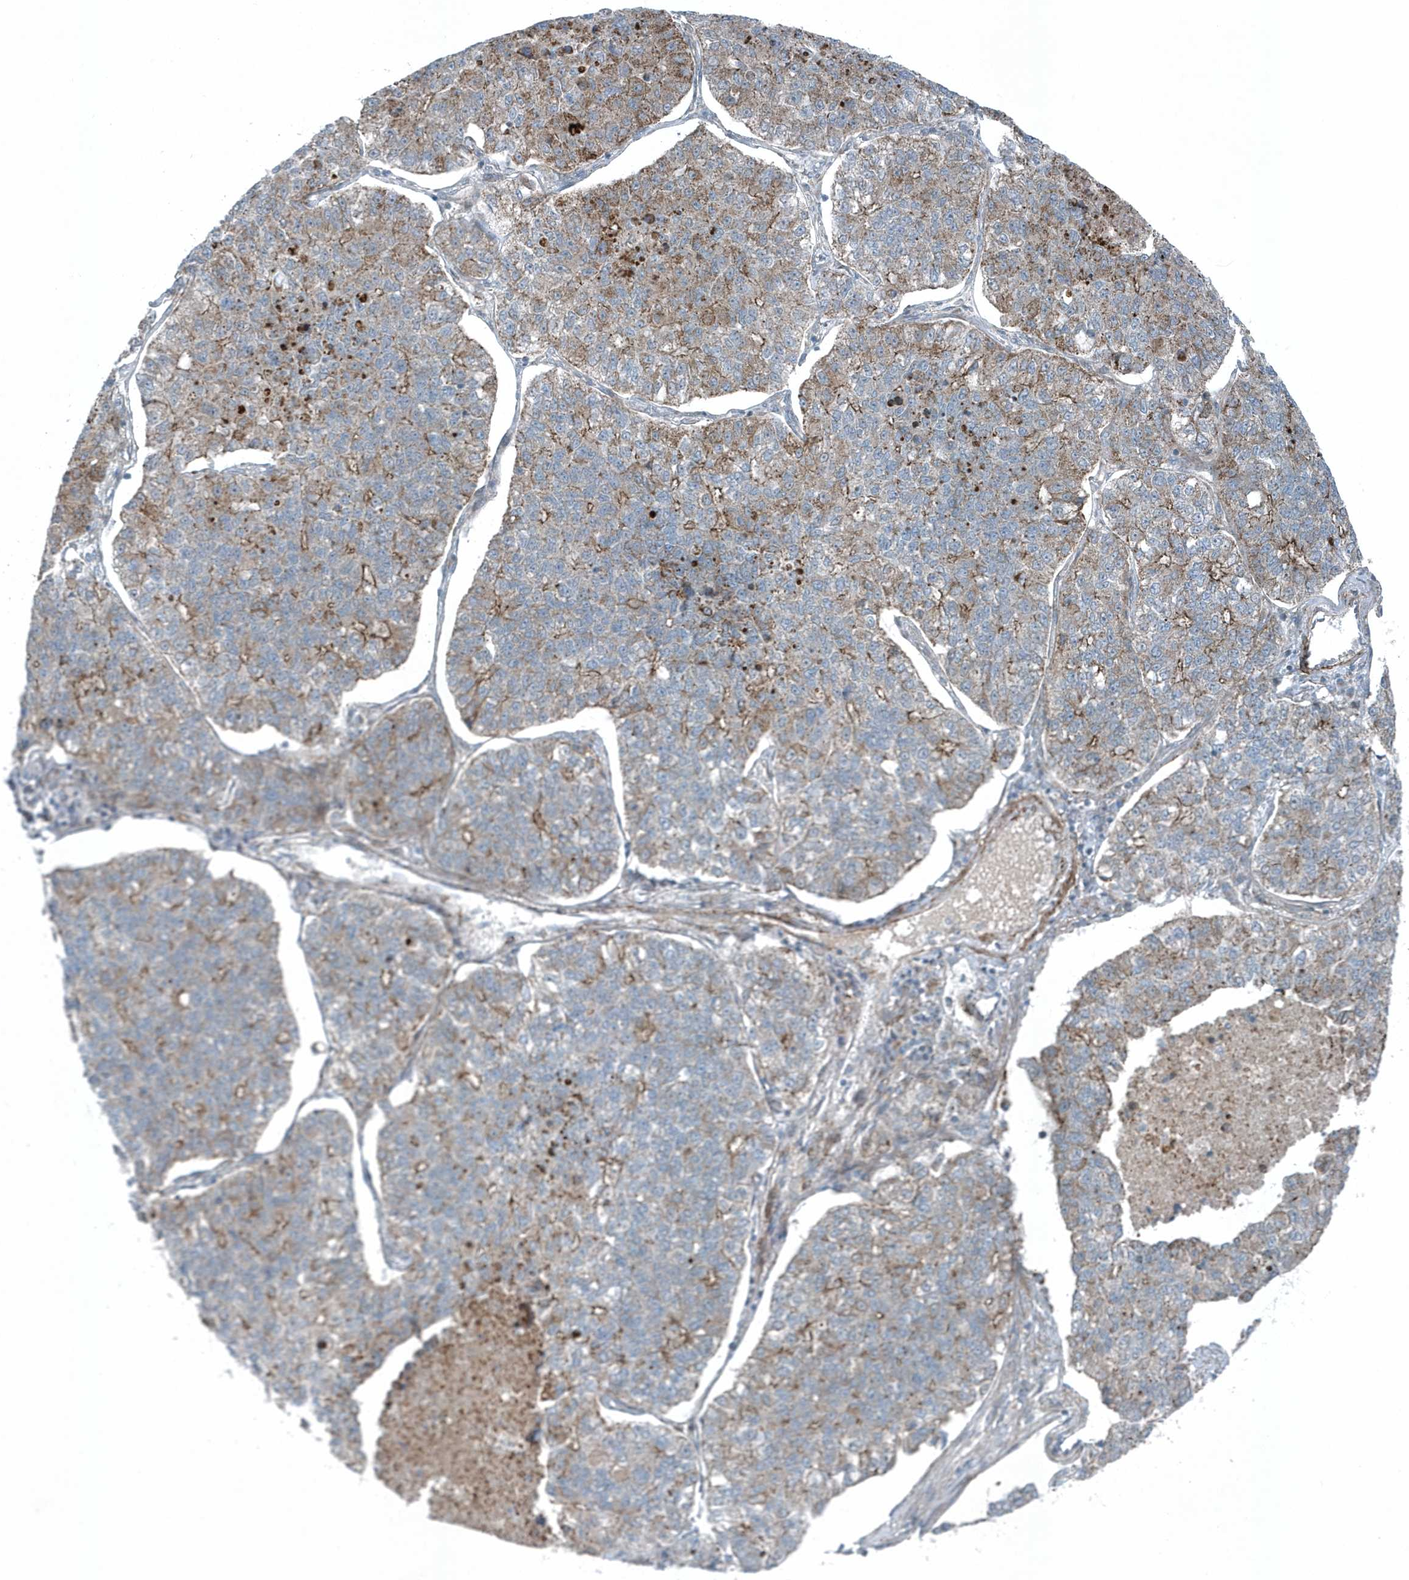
{"staining": {"intensity": "moderate", "quantity": "<25%", "location": "cytoplasmic/membranous"}, "tissue": "lung cancer", "cell_type": "Tumor cells", "image_type": "cancer", "snomed": [{"axis": "morphology", "description": "Adenocarcinoma, NOS"}, {"axis": "topography", "description": "Lung"}], "caption": "A brown stain highlights moderate cytoplasmic/membranous staining of a protein in lung cancer tumor cells.", "gene": "GCC2", "patient": {"sex": "male", "age": 49}}